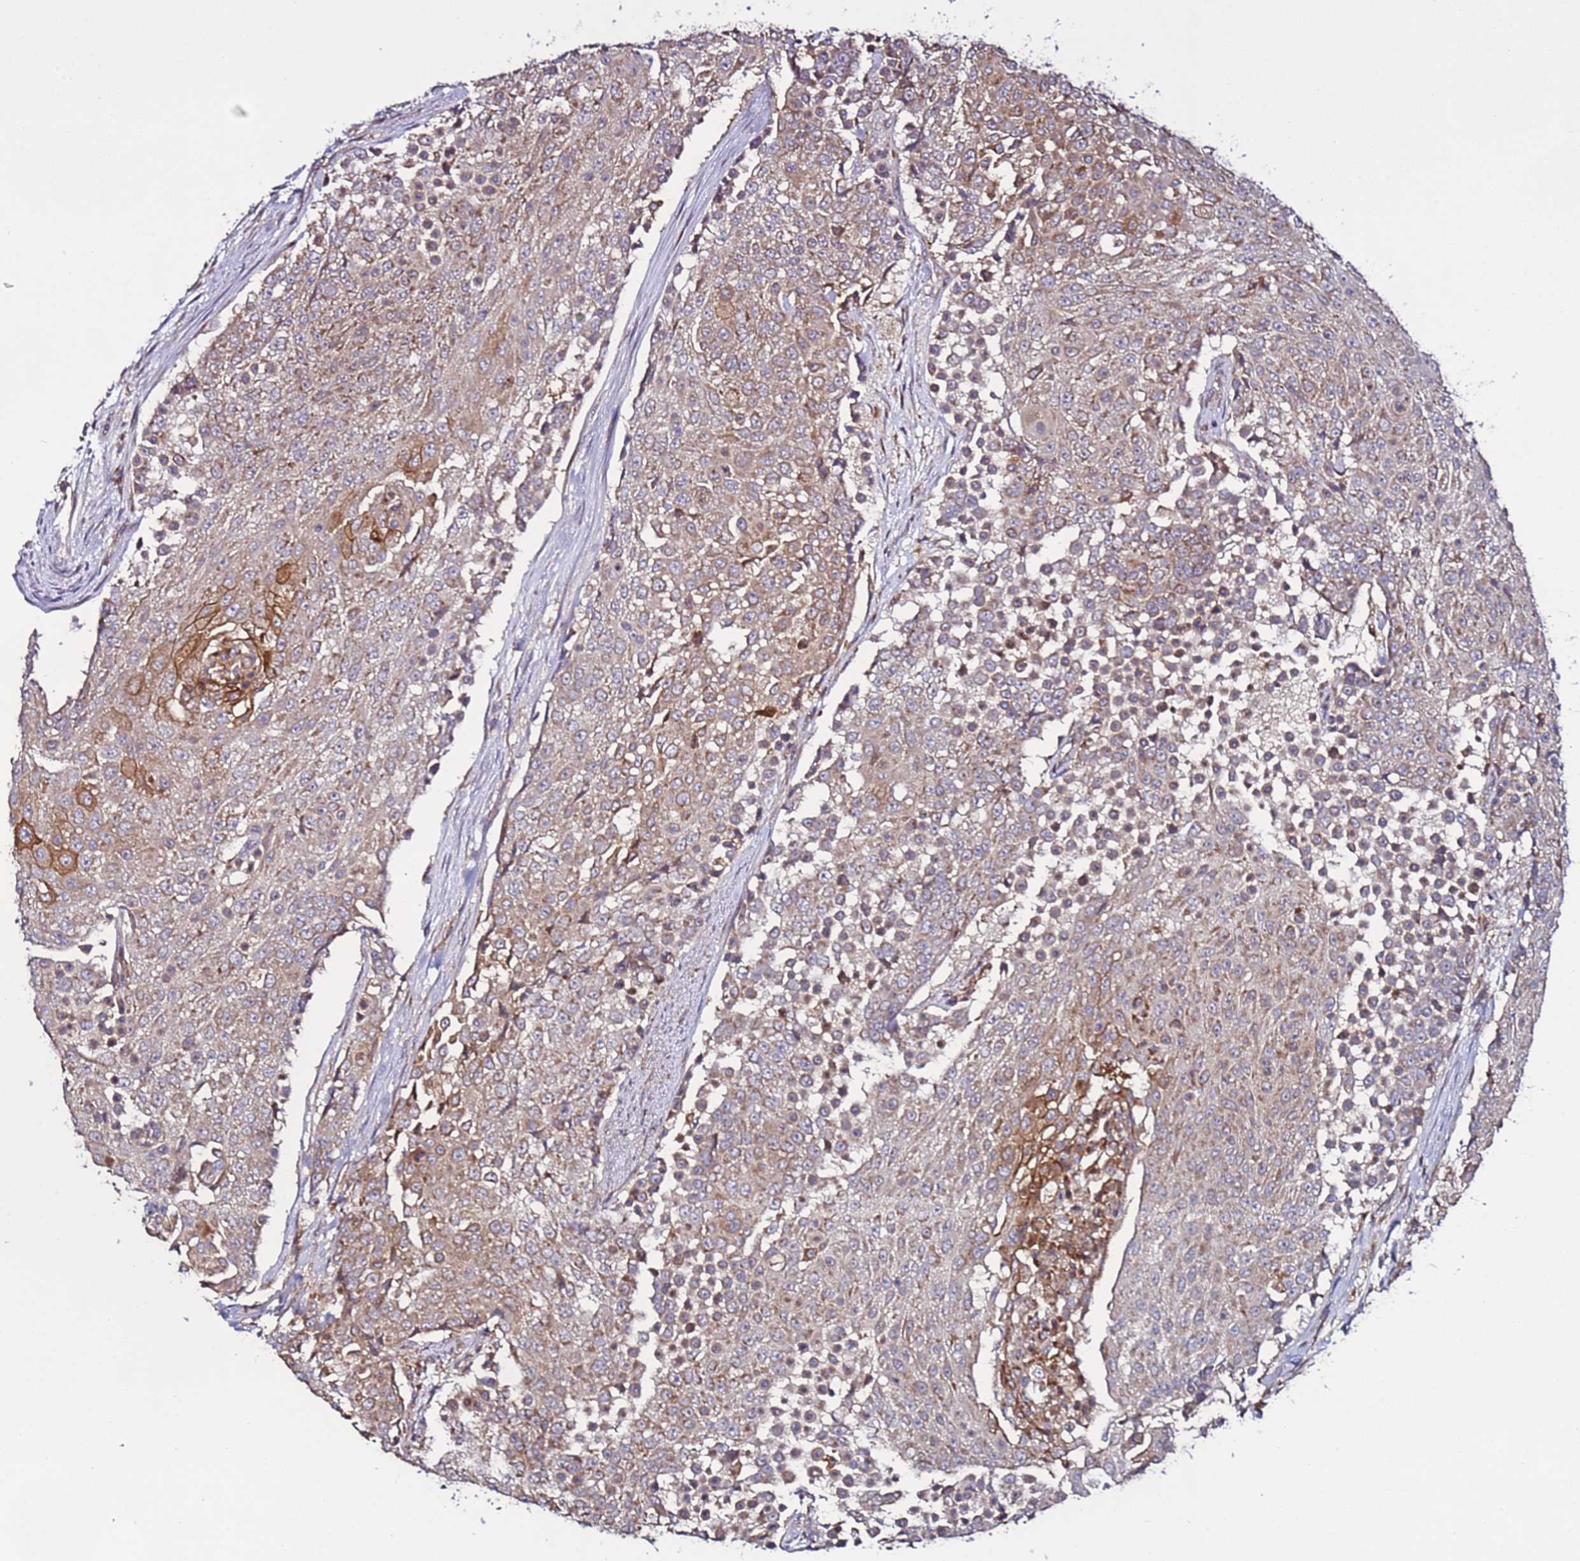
{"staining": {"intensity": "weak", "quantity": "25%-75%", "location": "cytoplasmic/membranous"}, "tissue": "urothelial cancer", "cell_type": "Tumor cells", "image_type": "cancer", "snomed": [{"axis": "morphology", "description": "Urothelial carcinoma, High grade"}, {"axis": "topography", "description": "Urinary bladder"}], "caption": "A brown stain labels weak cytoplasmic/membranous positivity of a protein in urothelial cancer tumor cells.", "gene": "TMEM176B", "patient": {"sex": "female", "age": 63}}